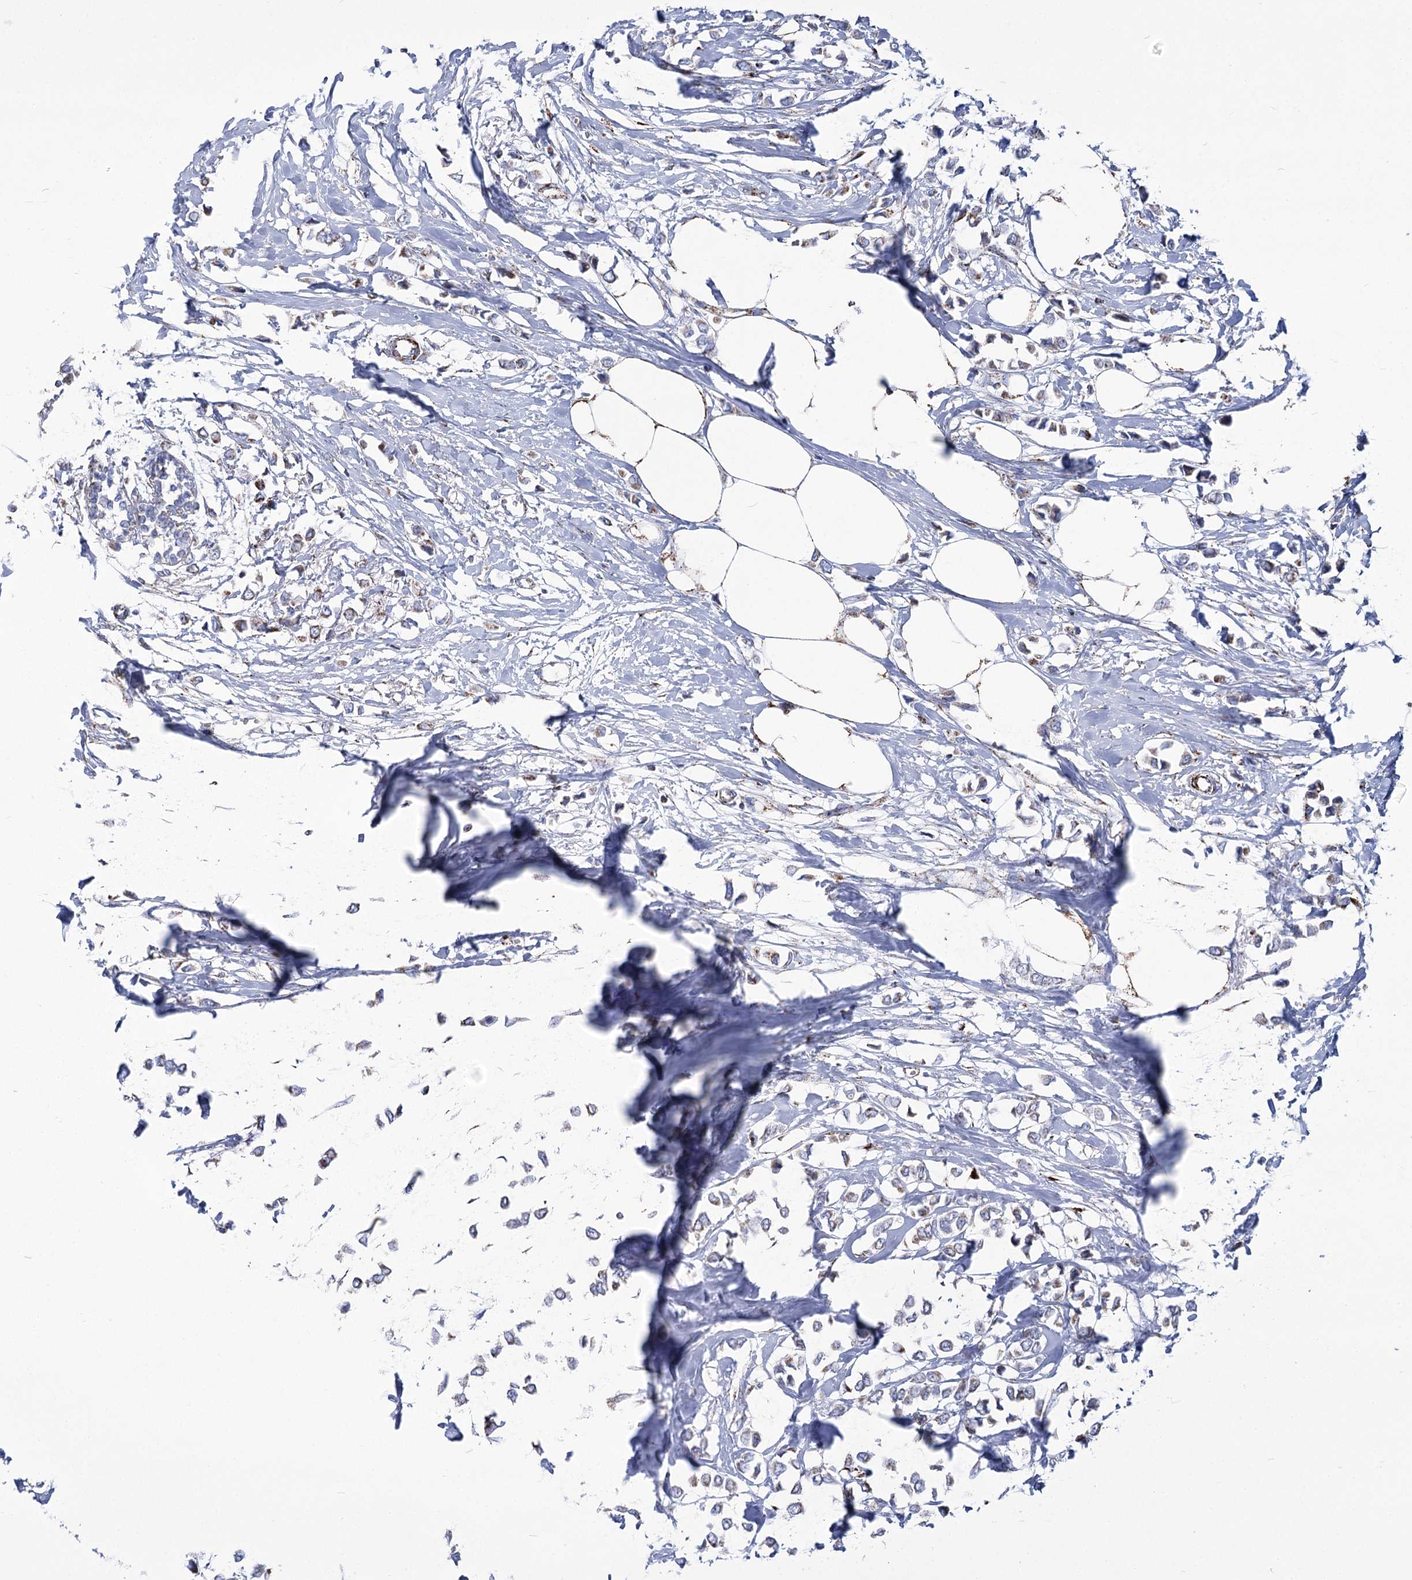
{"staining": {"intensity": "moderate", "quantity": "25%-75%", "location": "cytoplasmic/membranous"}, "tissue": "breast cancer", "cell_type": "Tumor cells", "image_type": "cancer", "snomed": [{"axis": "morphology", "description": "Lobular carcinoma"}, {"axis": "topography", "description": "Breast"}], "caption": "Lobular carcinoma (breast) was stained to show a protein in brown. There is medium levels of moderate cytoplasmic/membranous expression in about 25%-75% of tumor cells.", "gene": "PDHB", "patient": {"sex": "female", "age": 51}}